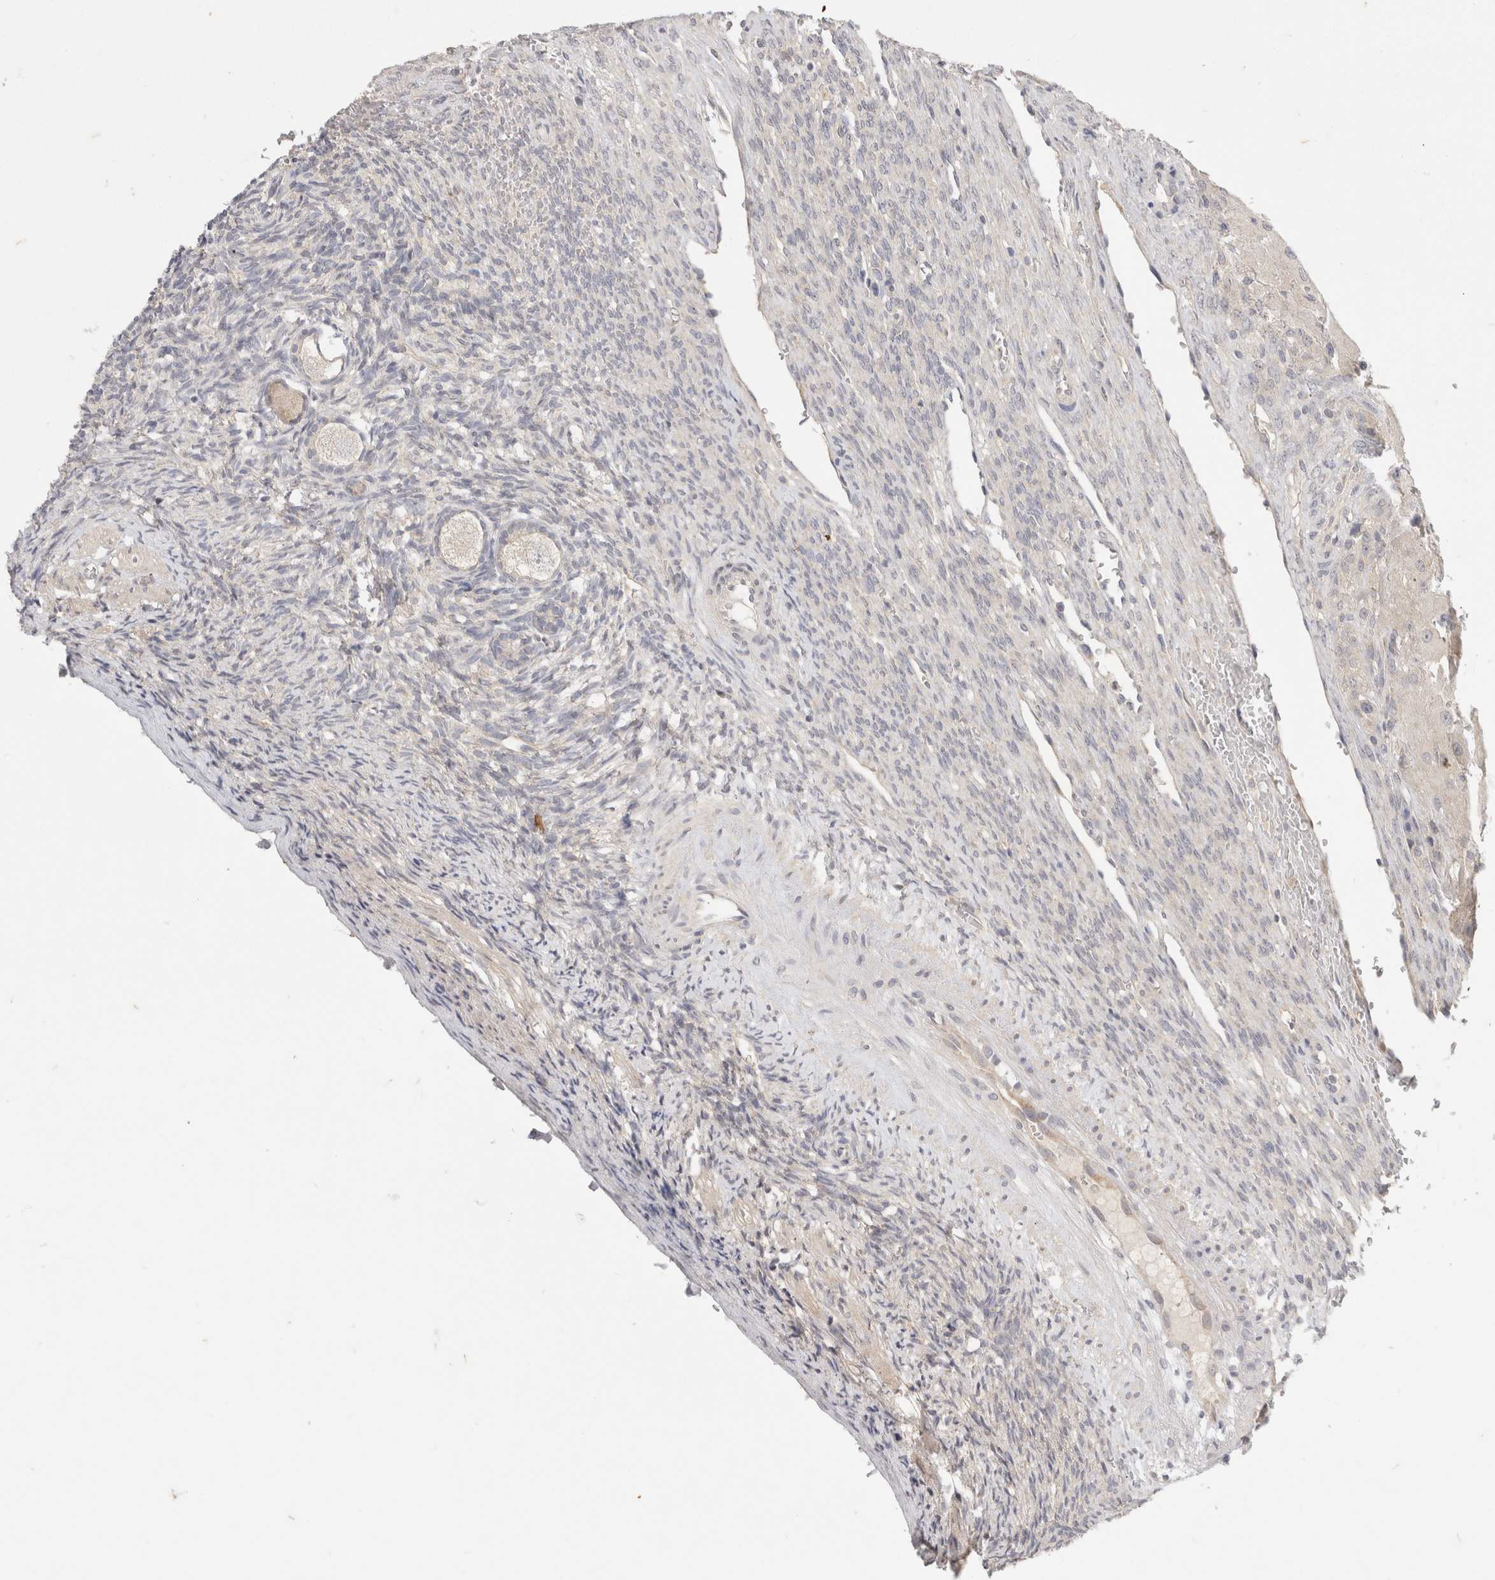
{"staining": {"intensity": "negative", "quantity": "none", "location": "none"}, "tissue": "ovary", "cell_type": "Follicle cells", "image_type": "normal", "snomed": [{"axis": "morphology", "description": "Normal tissue, NOS"}, {"axis": "topography", "description": "Ovary"}], "caption": "Human ovary stained for a protein using immunohistochemistry exhibits no staining in follicle cells.", "gene": "CHRM4", "patient": {"sex": "female", "age": 34}}